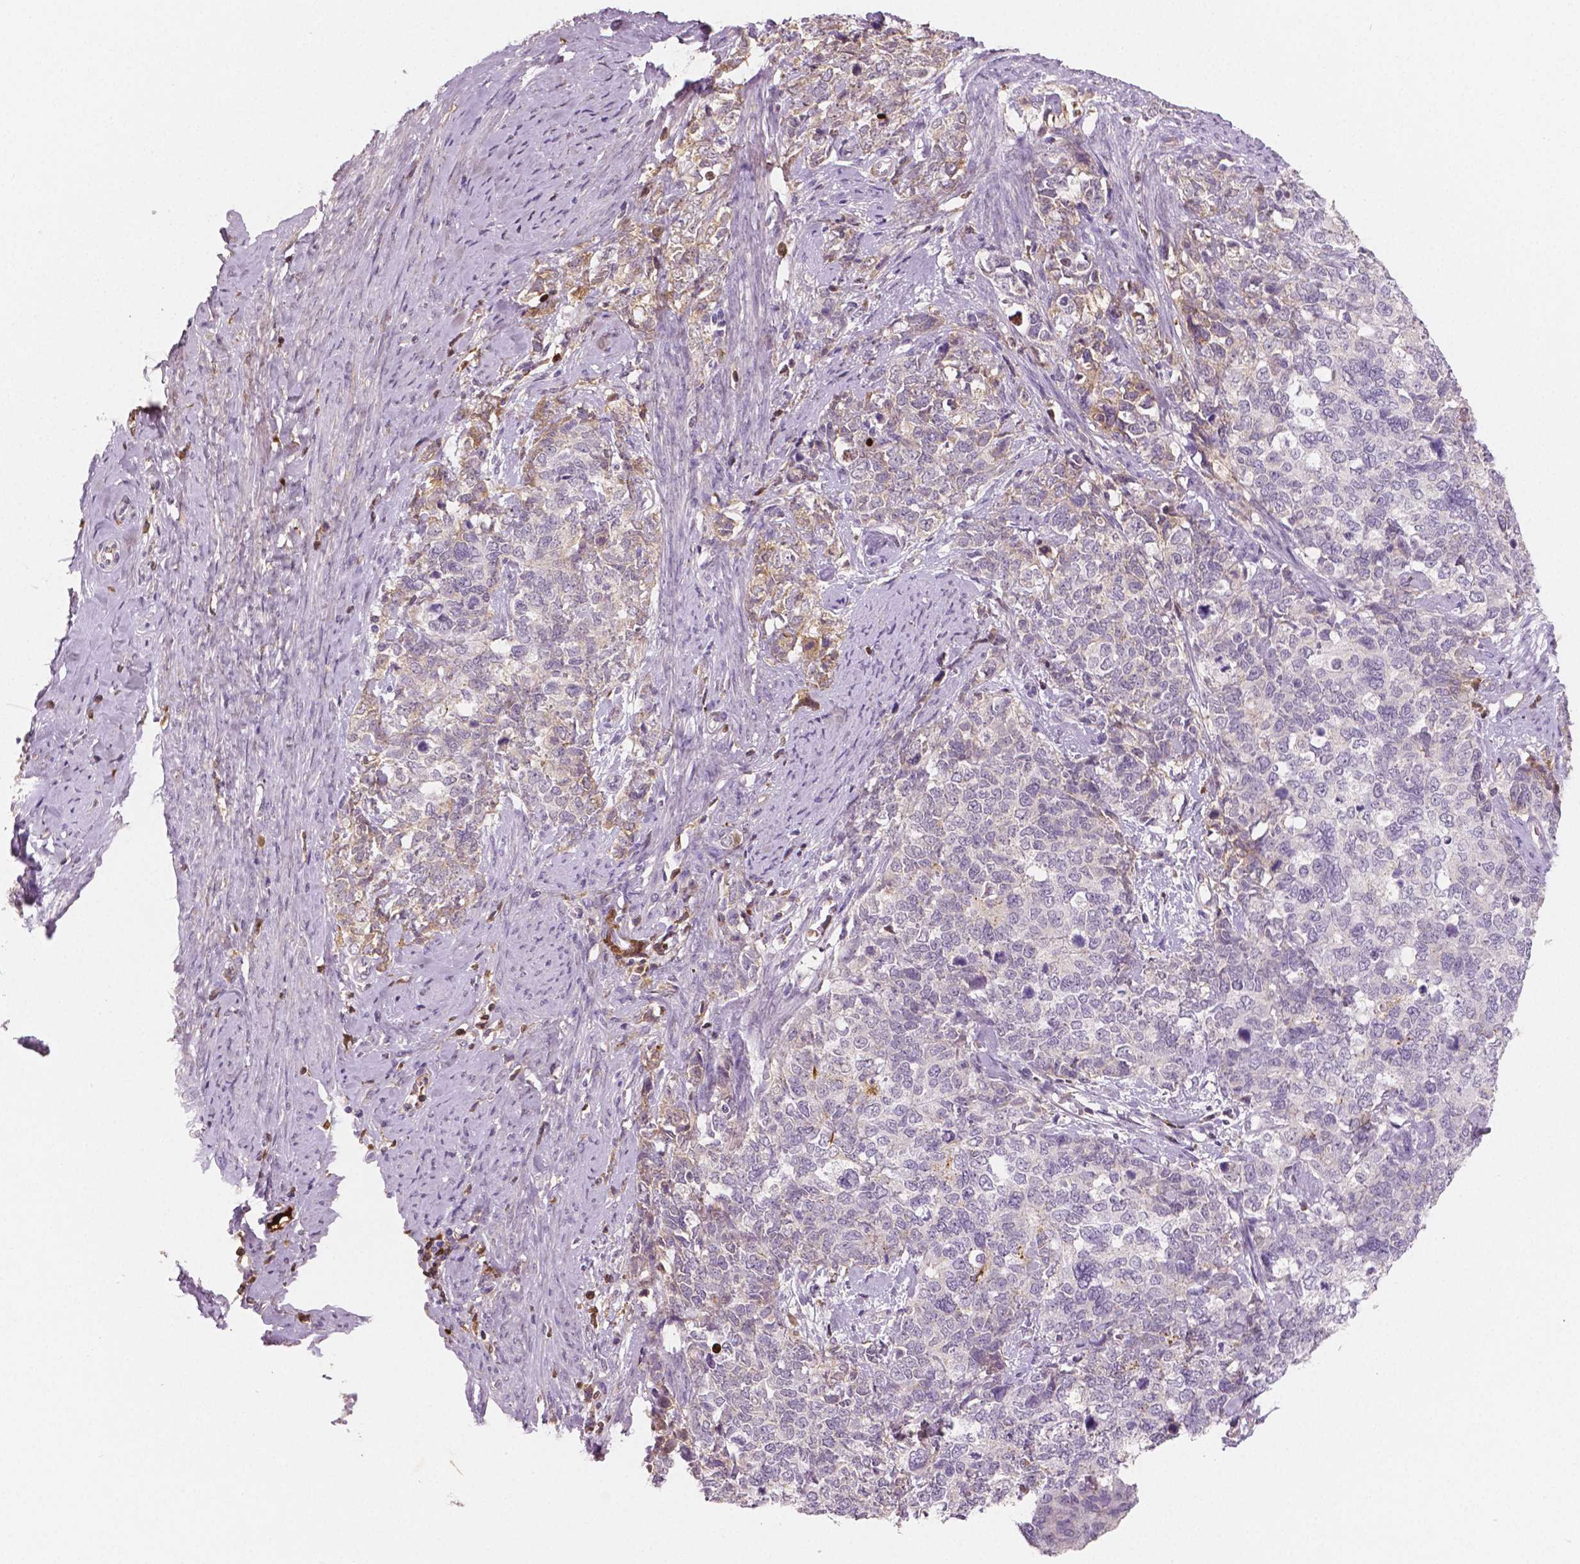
{"staining": {"intensity": "weak", "quantity": "<25%", "location": "cytoplasmic/membranous"}, "tissue": "cervical cancer", "cell_type": "Tumor cells", "image_type": "cancer", "snomed": [{"axis": "morphology", "description": "Squamous cell carcinoma, NOS"}, {"axis": "topography", "description": "Cervix"}], "caption": "Image shows no significant protein positivity in tumor cells of squamous cell carcinoma (cervical).", "gene": "APOA4", "patient": {"sex": "female", "age": 63}}